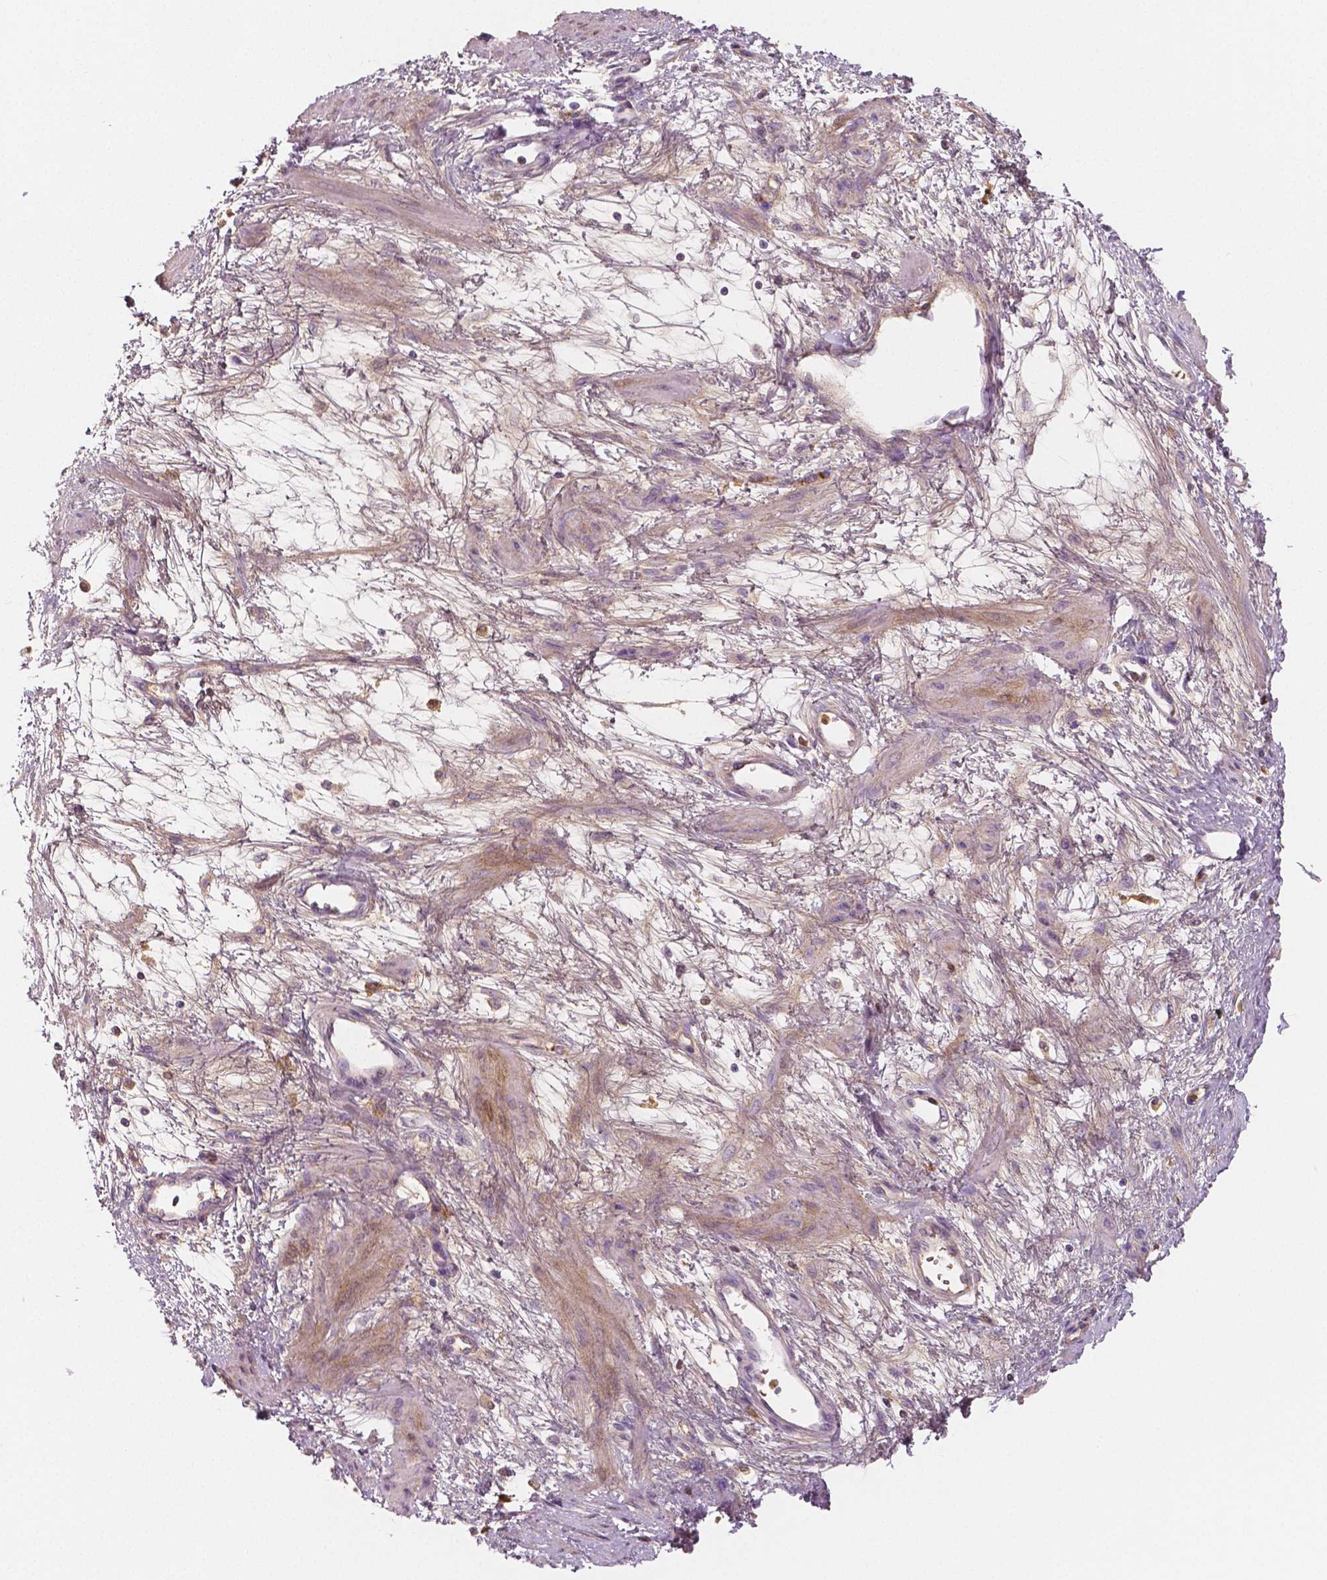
{"staining": {"intensity": "weak", "quantity": "<25%", "location": "cytoplasmic/membranous"}, "tissue": "smooth muscle", "cell_type": "Smooth muscle cells", "image_type": "normal", "snomed": [{"axis": "morphology", "description": "Normal tissue, NOS"}, {"axis": "topography", "description": "Smooth muscle"}, {"axis": "topography", "description": "Uterus"}], "caption": "This image is of unremarkable smooth muscle stained with IHC to label a protein in brown with the nuclei are counter-stained blue. There is no staining in smooth muscle cells. (DAB (3,3'-diaminobenzidine) immunohistochemistry visualized using brightfield microscopy, high magnification).", "gene": "APOA4", "patient": {"sex": "female", "age": 39}}